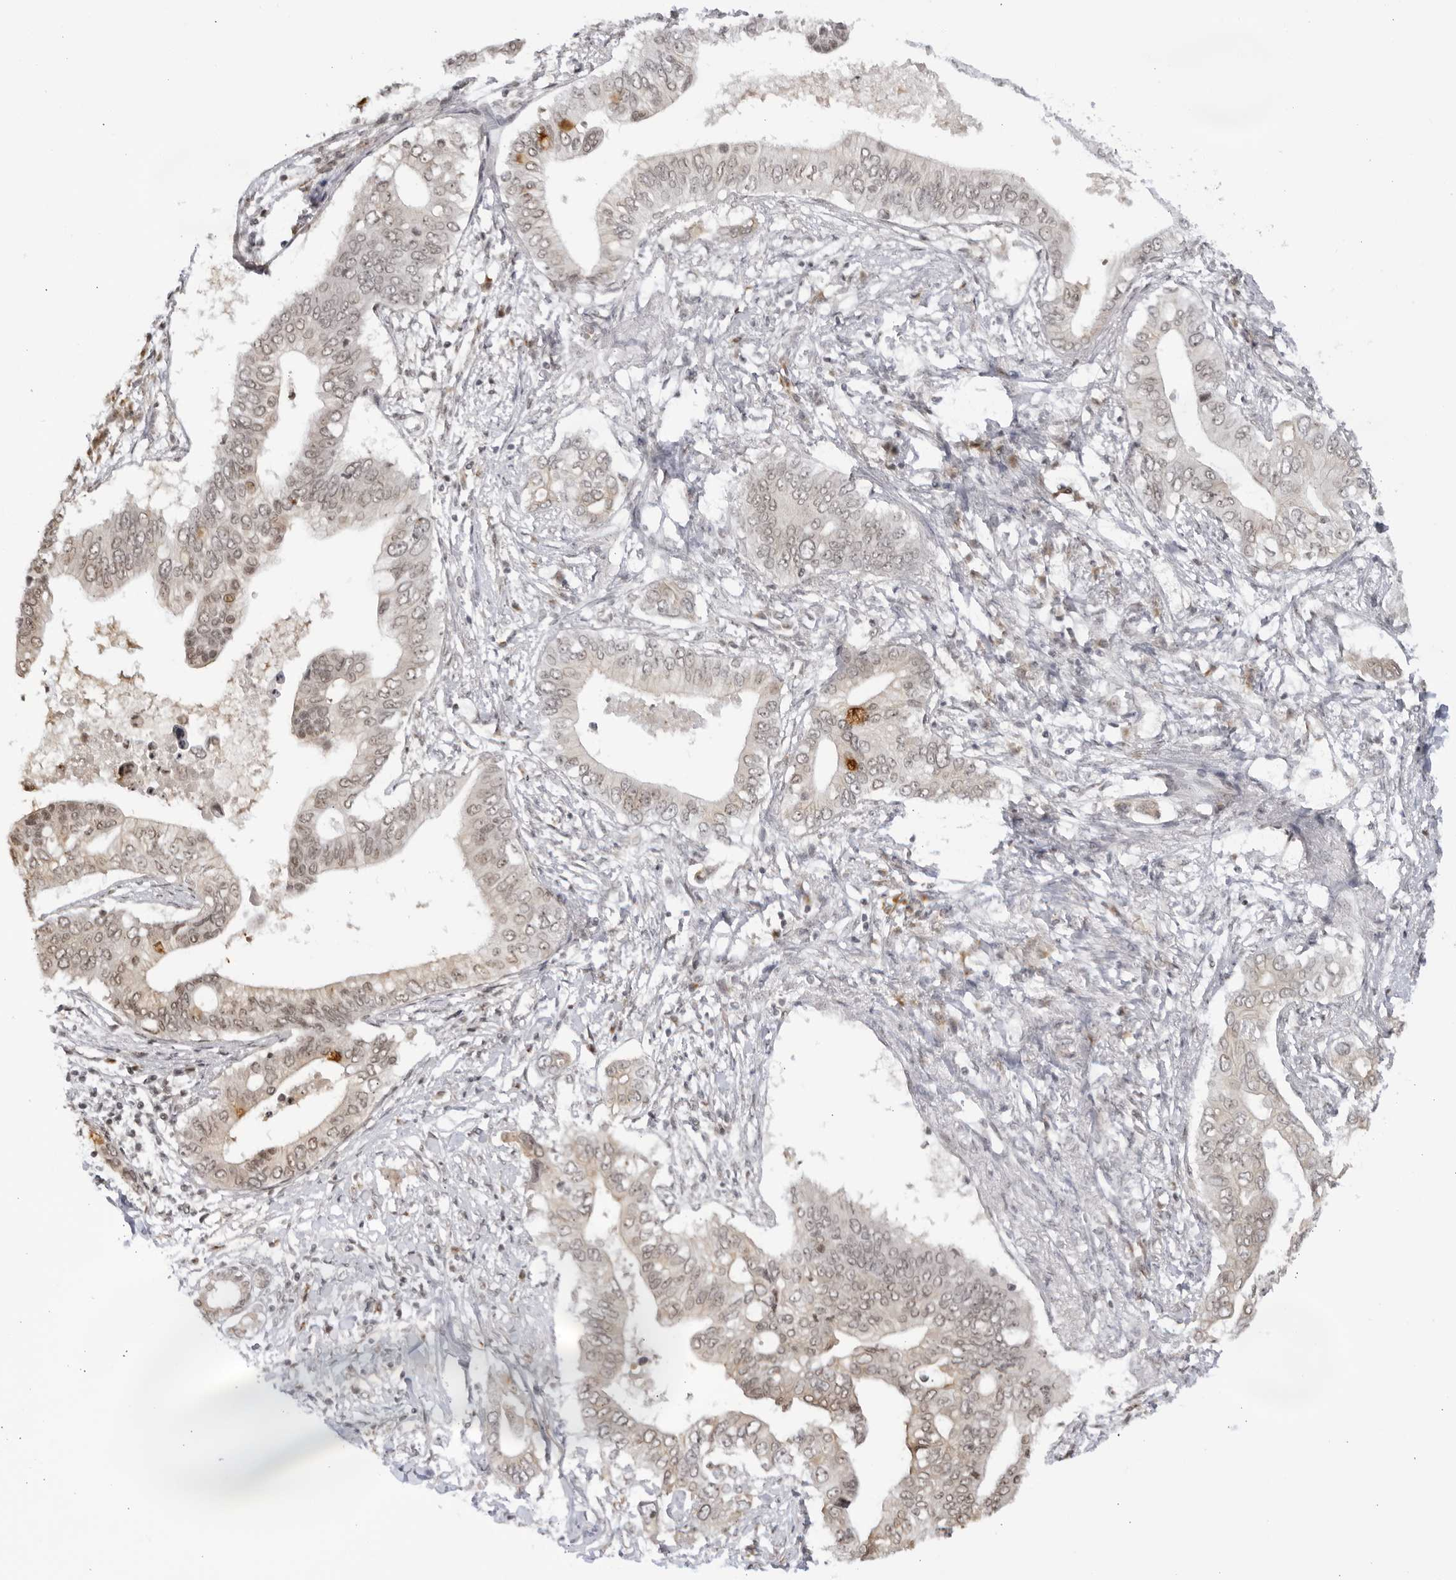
{"staining": {"intensity": "weak", "quantity": "25%-75%", "location": "nuclear"}, "tissue": "pancreatic cancer", "cell_type": "Tumor cells", "image_type": "cancer", "snomed": [{"axis": "morphology", "description": "Normal tissue, NOS"}, {"axis": "morphology", "description": "Adenocarcinoma, NOS"}, {"axis": "topography", "description": "Pancreas"}, {"axis": "topography", "description": "Peripheral nerve tissue"}], "caption": "Immunohistochemical staining of human adenocarcinoma (pancreatic) exhibits weak nuclear protein staining in approximately 25%-75% of tumor cells.", "gene": "RASGEF1C", "patient": {"sex": "male", "age": 59}}